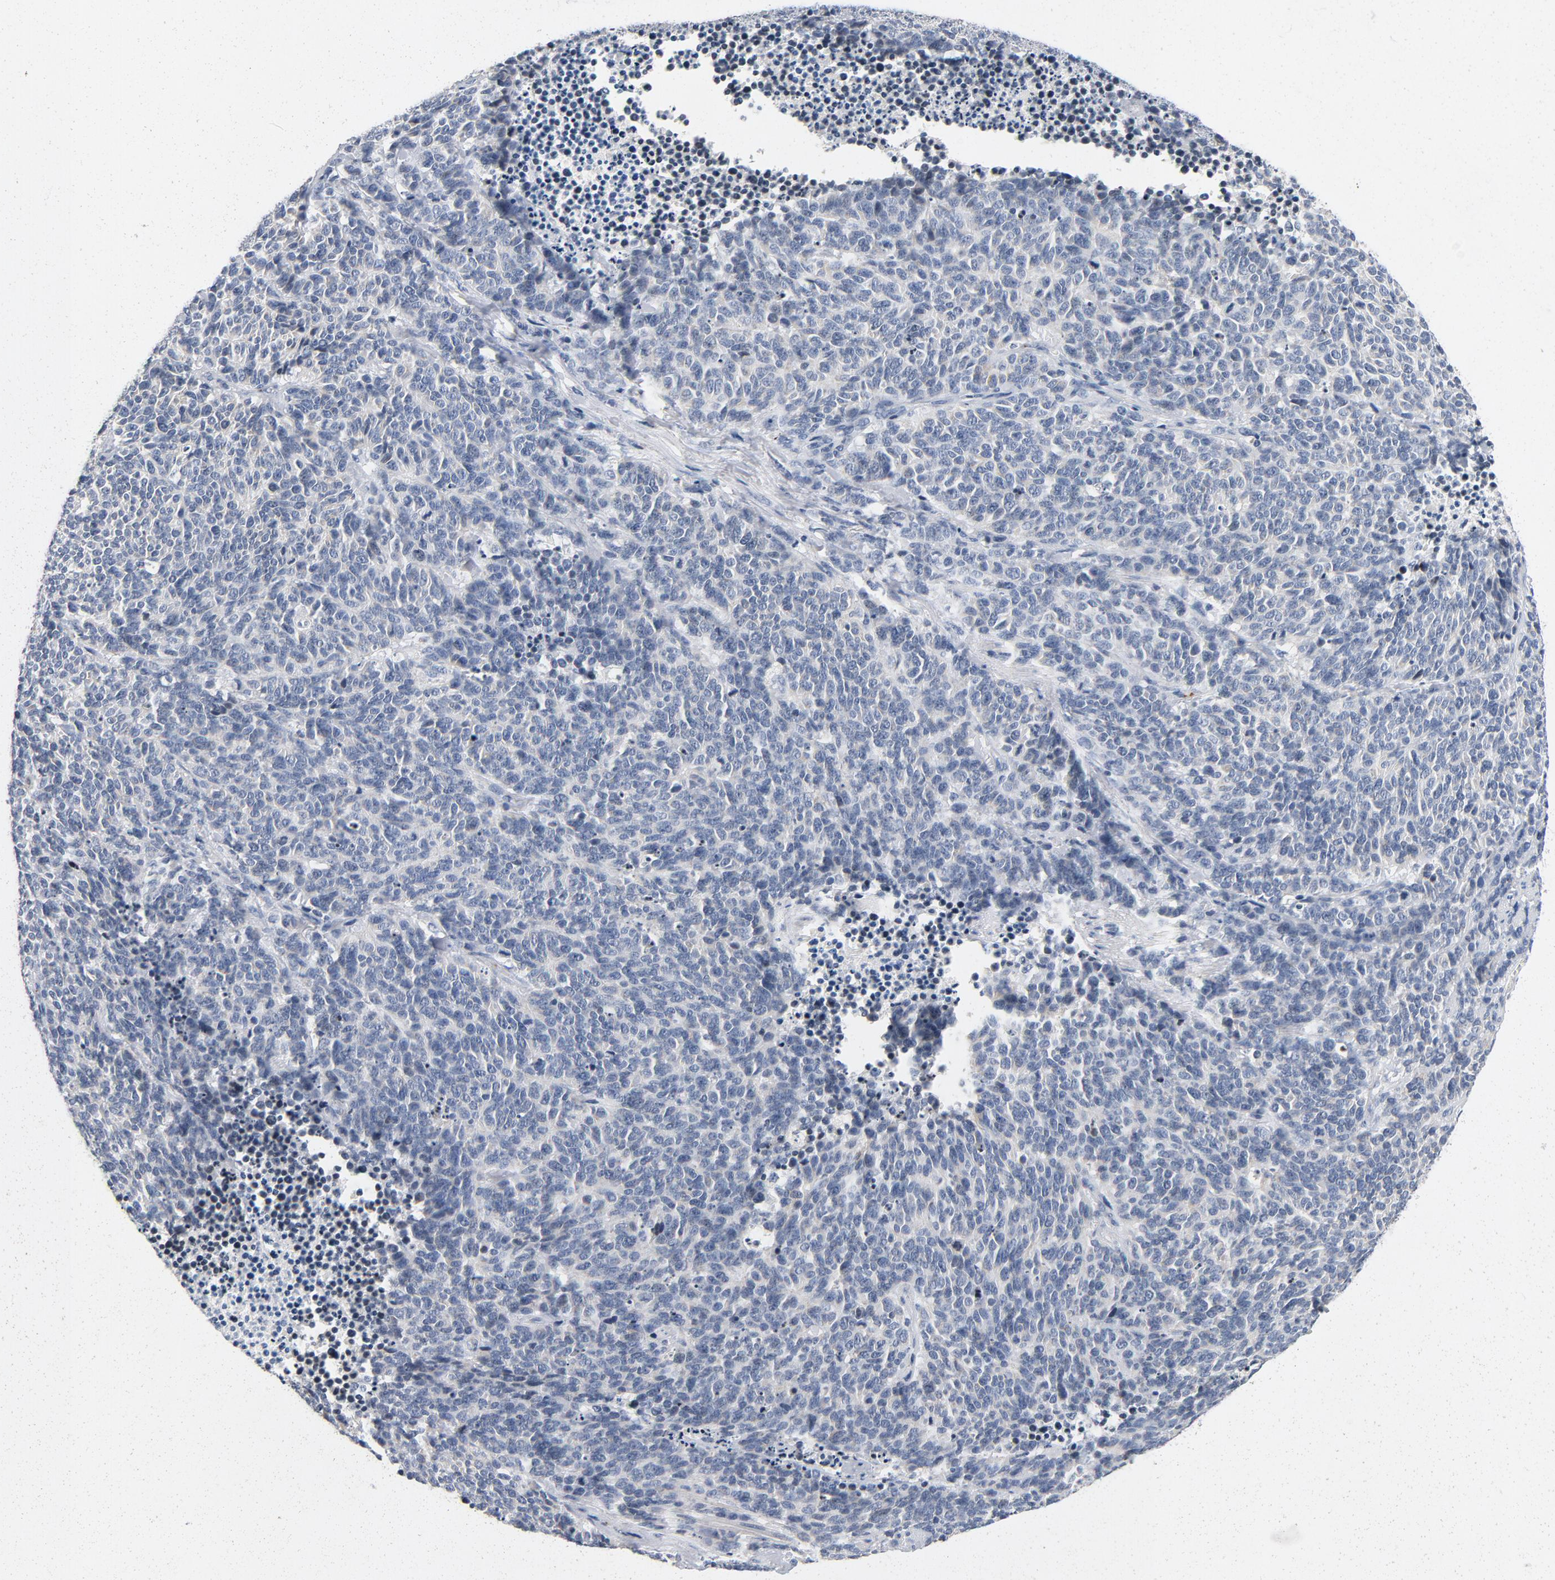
{"staining": {"intensity": "negative", "quantity": "none", "location": "none"}, "tissue": "lung cancer", "cell_type": "Tumor cells", "image_type": "cancer", "snomed": [{"axis": "morphology", "description": "Neoplasm, malignant, NOS"}, {"axis": "topography", "description": "Lung"}], "caption": "Immunohistochemistry (IHC) histopathology image of human lung cancer stained for a protein (brown), which demonstrates no expression in tumor cells.", "gene": "PIM1", "patient": {"sex": "female", "age": 58}}